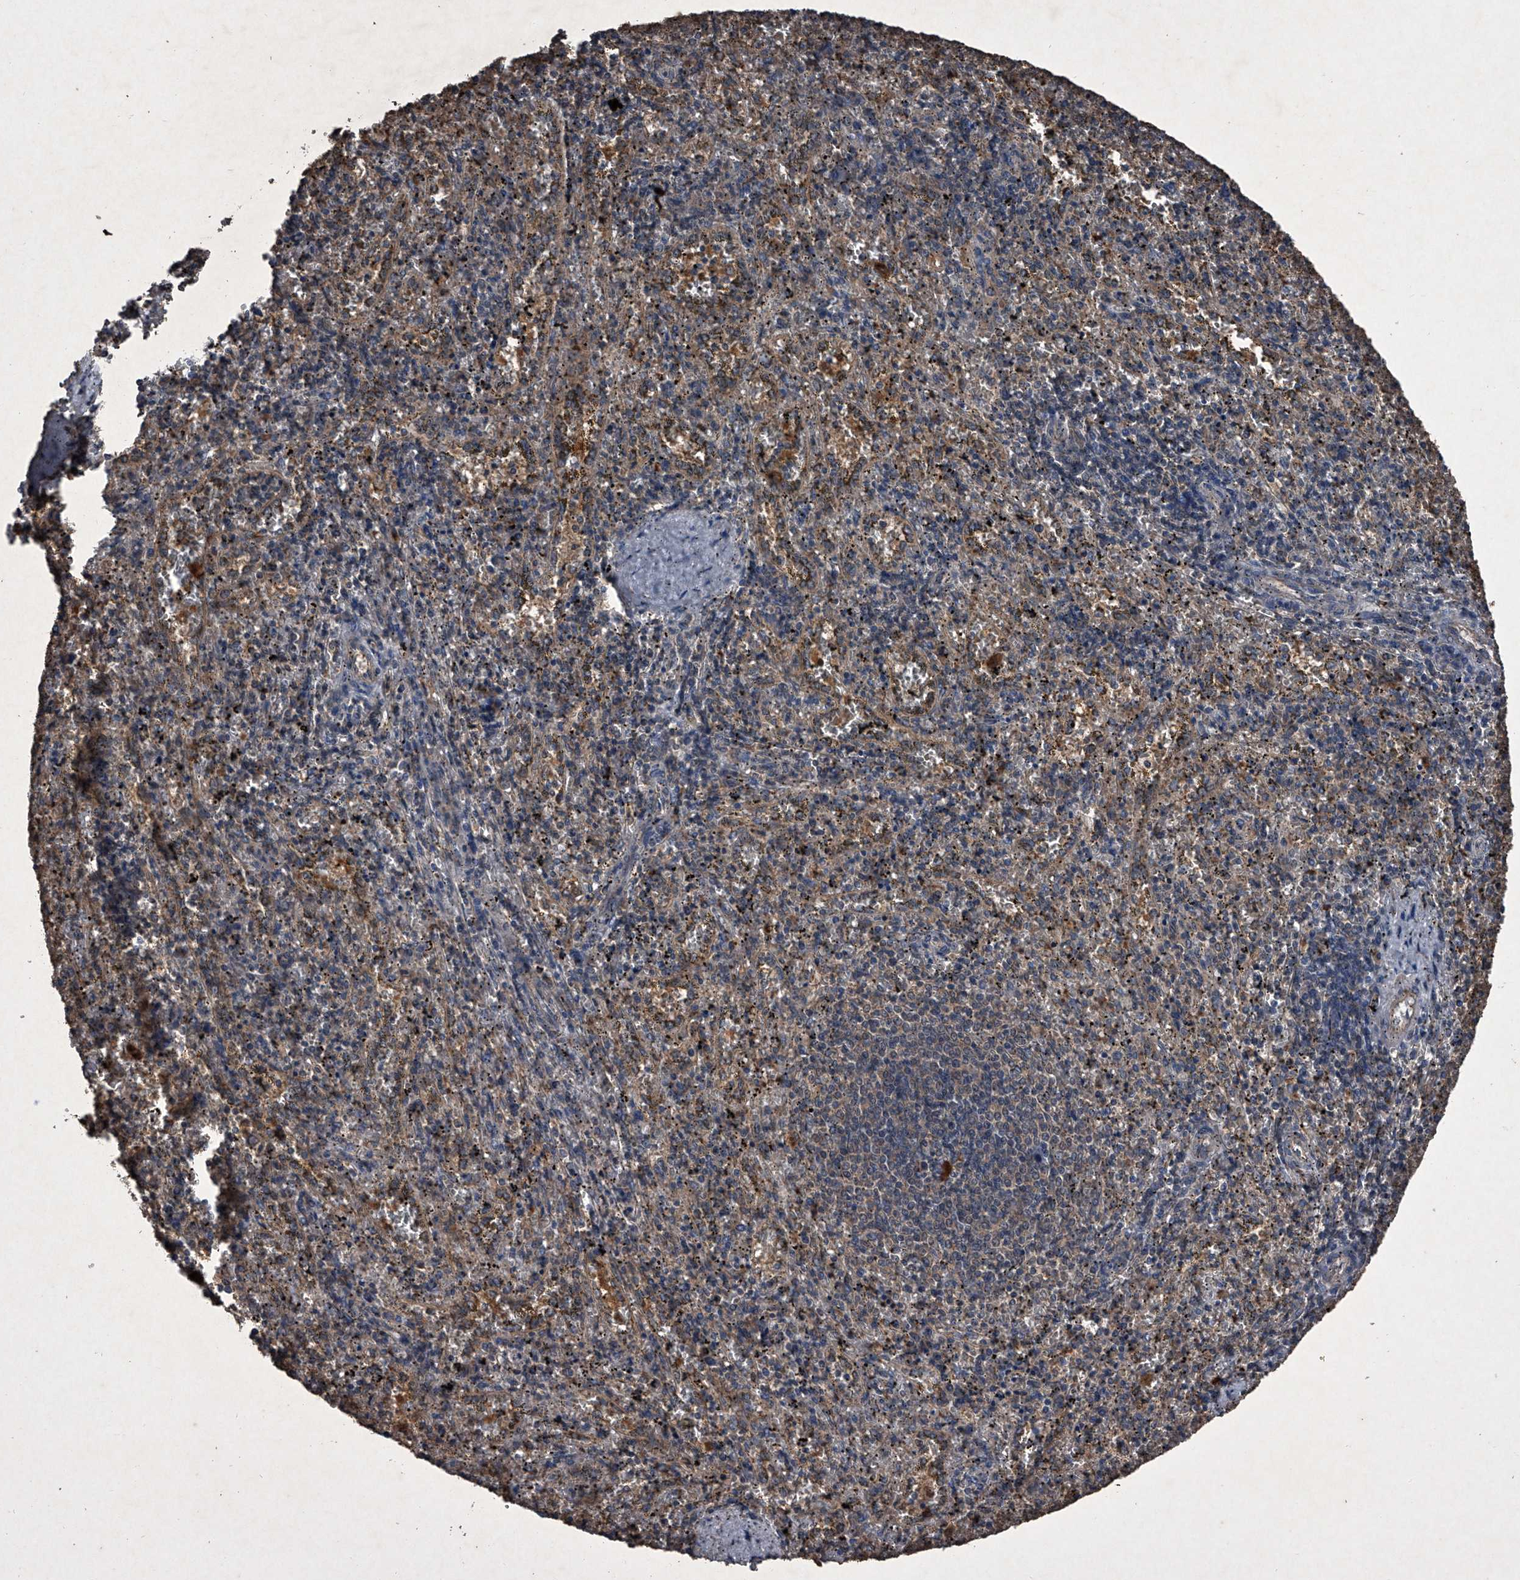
{"staining": {"intensity": "negative", "quantity": "none", "location": "none"}, "tissue": "spleen", "cell_type": "Cells in red pulp", "image_type": "normal", "snomed": [{"axis": "morphology", "description": "Normal tissue, NOS"}, {"axis": "topography", "description": "Spleen"}], "caption": "Protein analysis of normal spleen reveals no significant positivity in cells in red pulp. (DAB IHC, high magnification).", "gene": "MAPKAP1", "patient": {"sex": "male", "age": 11}}